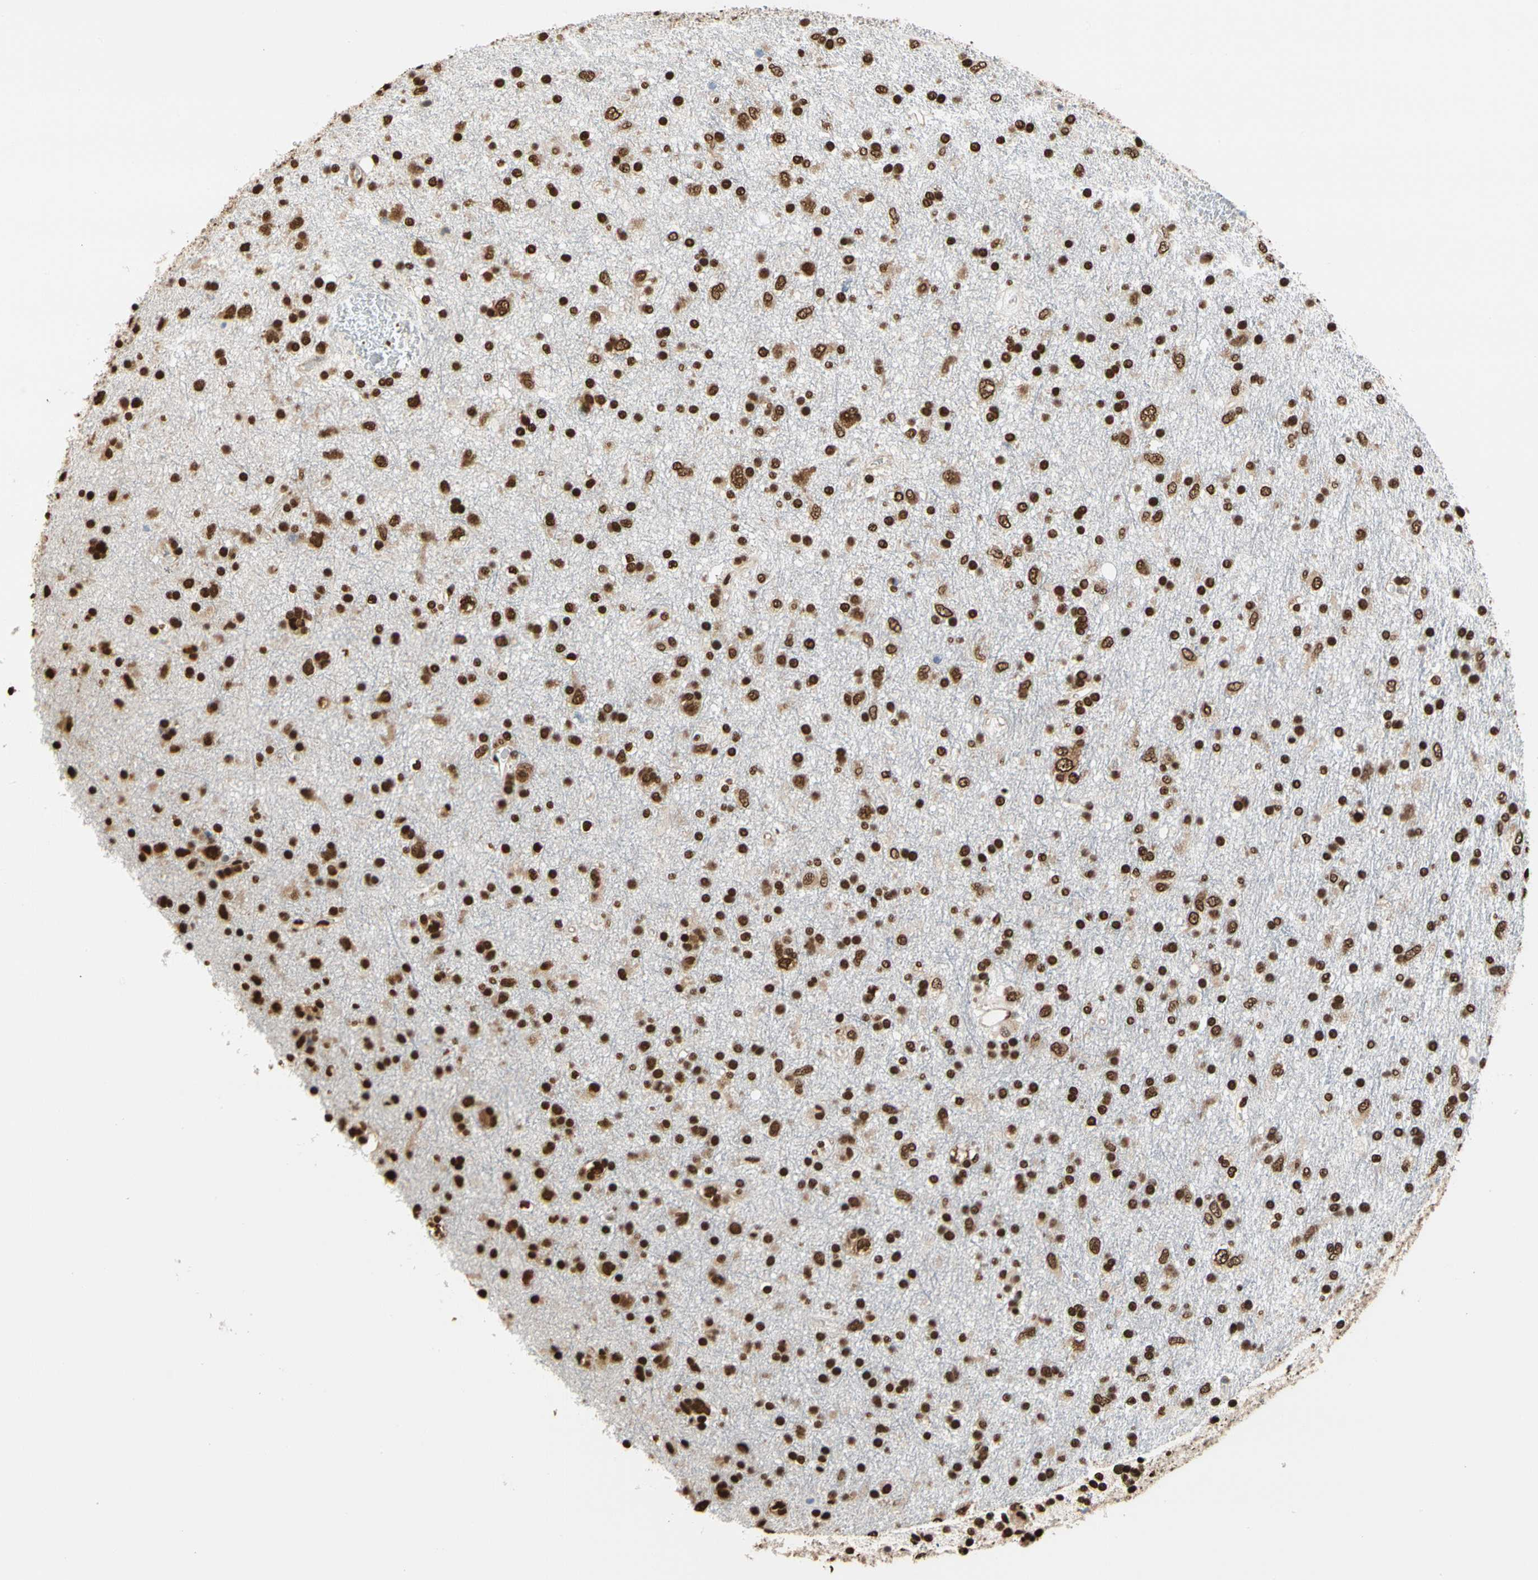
{"staining": {"intensity": "strong", "quantity": ">75%", "location": "nuclear"}, "tissue": "glioma", "cell_type": "Tumor cells", "image_type": "cancer", "snomed": [{"axis": "morphology", "description": "Glioma, malignant, Low grade"}, {"axis": "topography", "description": "Brain"}], "caption": "Immunohistochemical staining of malignant low-grade glioma demonstrates high levels of strong nuclear positivity in approximately >75% of tumor cells.", "gene": "HNRNPK", "patient": {"sex": "male", "age": 77}}